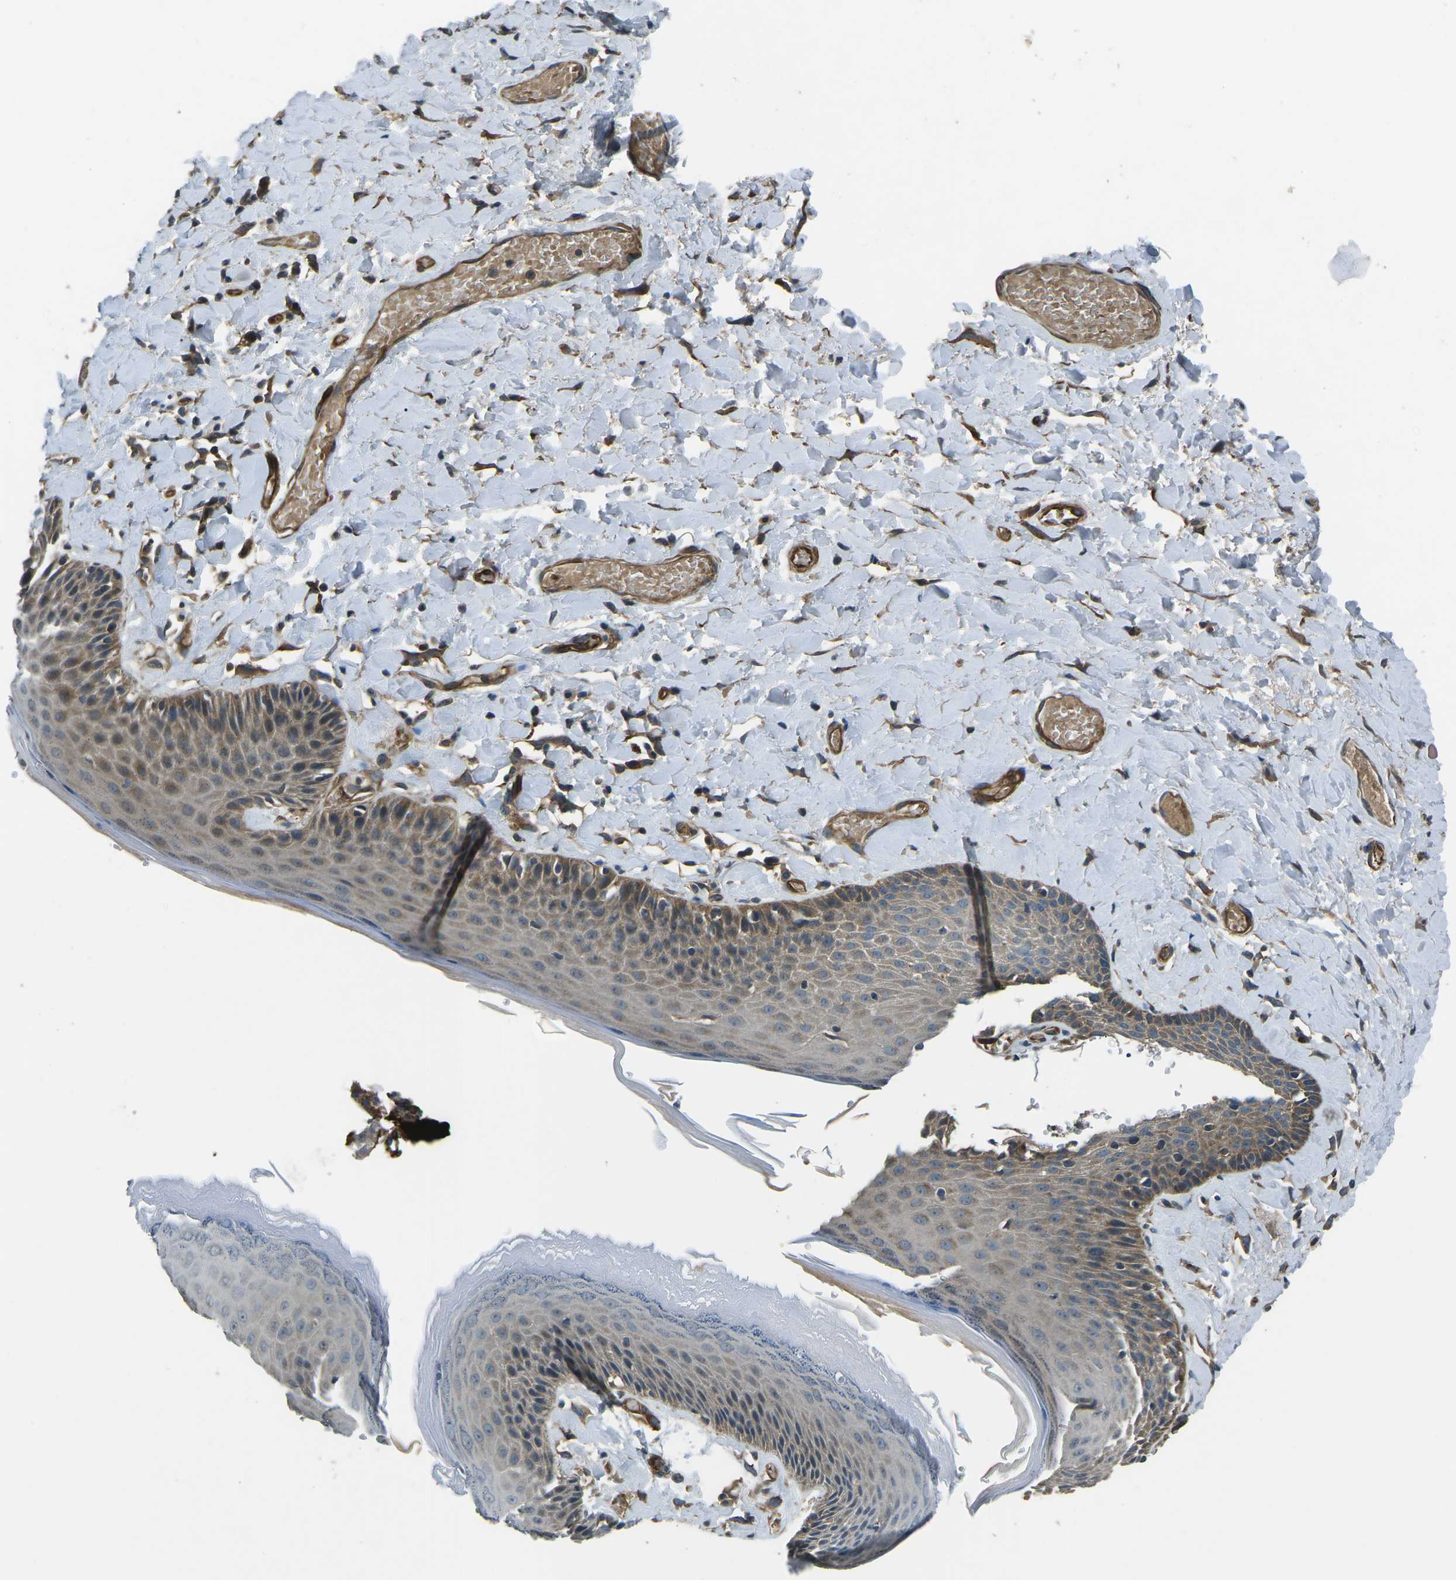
{"staining": {"intensity": "moderate", "quantity": "25%-75%", "location": "cytoplasmic/membranous"}, "tissue": "skin", "cell_type": "Epidermal cells", "image_type": "normal", "snomed": [{"axis": "morphology", "description": "Normal tissue, NOS"}, {"axis": "topography", "description": "Anal"}], "caption": "Immunohistochemical staining of normal skin displays medium levels of moderate cytoplasmic/membranous positivity in about 25%-75% of epidermal cells.", "gene": "AFAP1", "patient": {"sex": "male", "age": 69}}